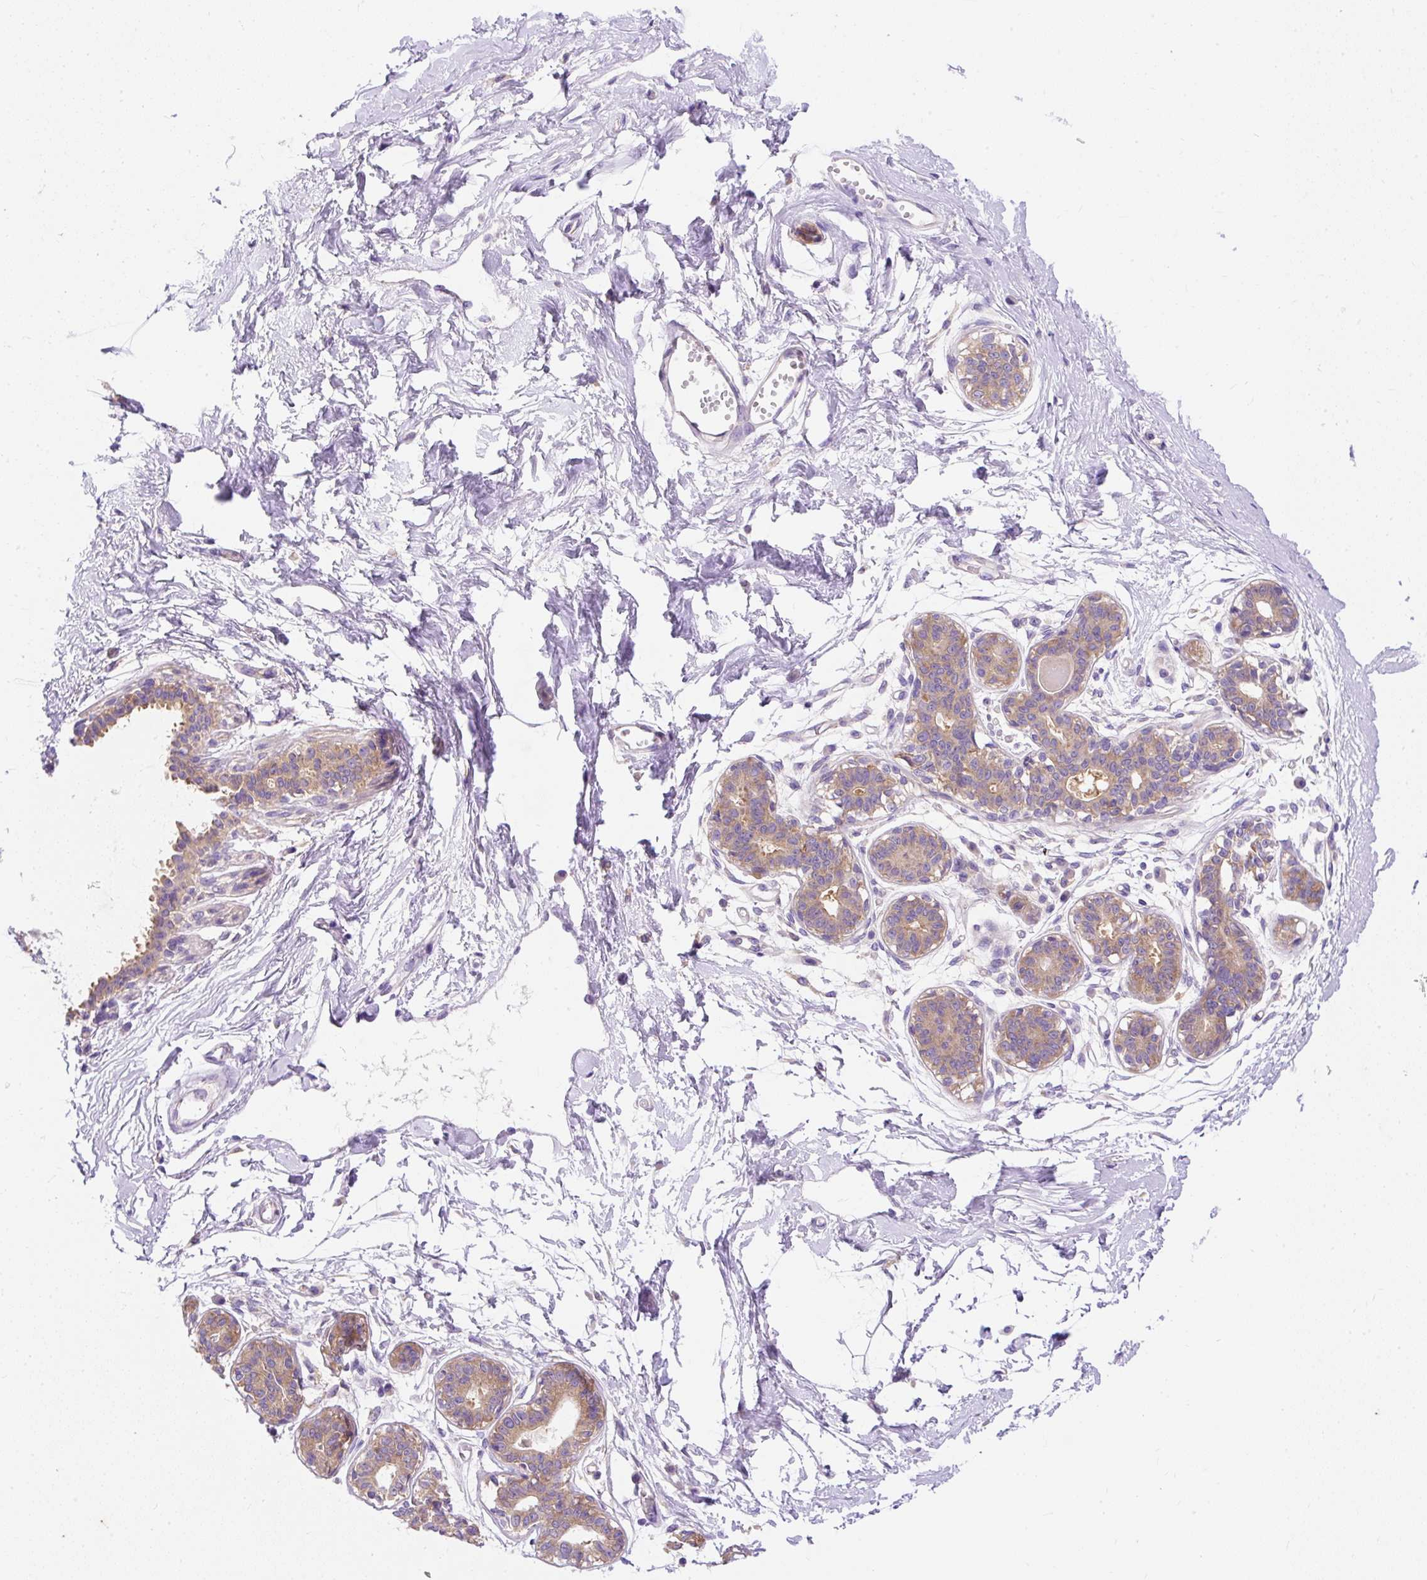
{"staining": {"intensity": "negative", "quantity": "none", "location": "none"}, "tissue": "breast", "cell_type": "Adipocytes", "image_type": "normal", "snomed": [{"axis": "morphology", "description": "Normal tissue, NOS"}, {"axis": "topography", "description": "Breast"}], "caption": "Human breast stained for a protein using immunohistochemistry (IHC) shows no staining in adipocytes.", "gene": "OR4K15", "patient": {"sex": "female", "age": 45}}